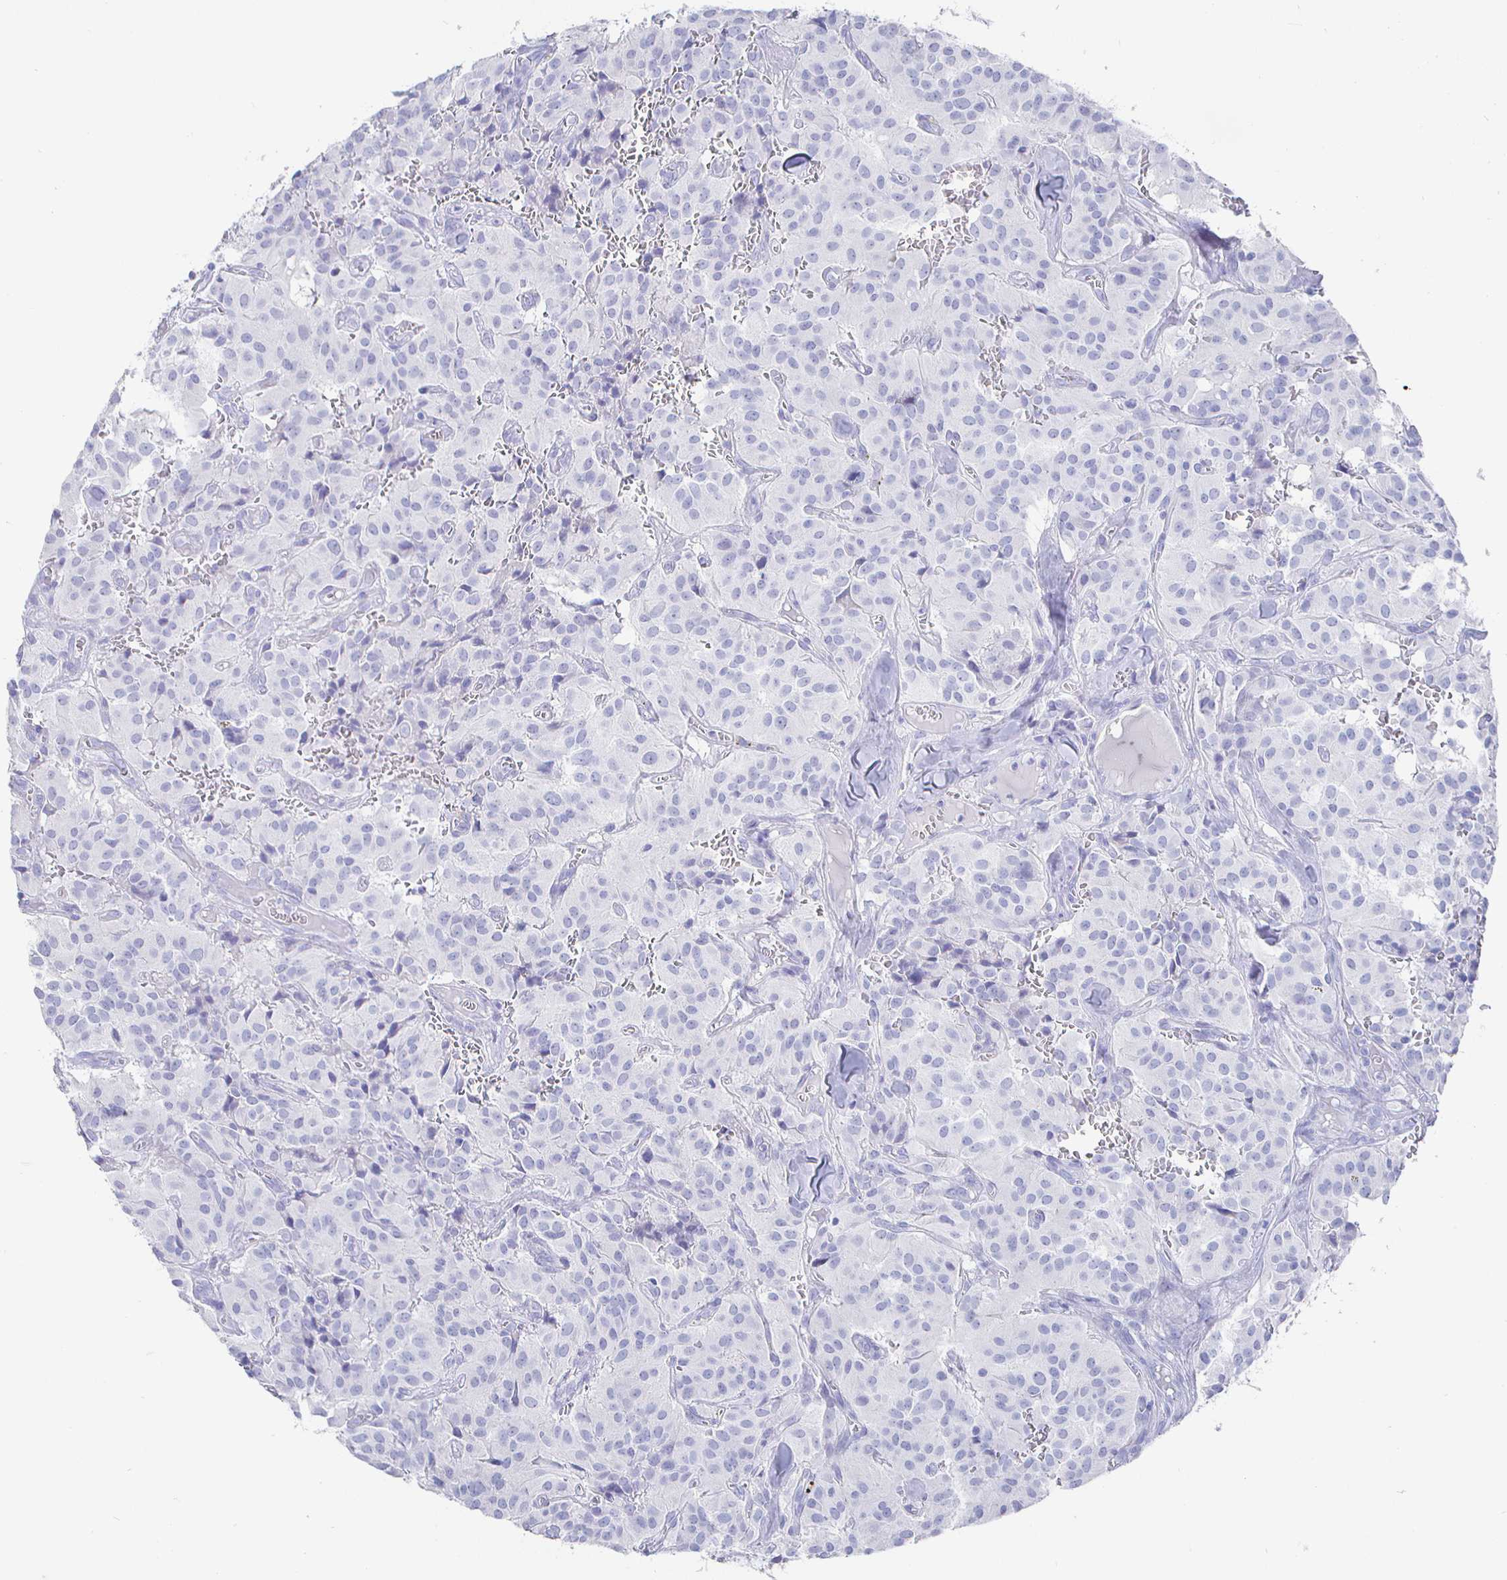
{"staining": {"intensity": "negative", "quantity": "none", "location": "none"}, "tissue": "glioma", "cell_type": "Tumor cells", "image_type": "cancer", "snomed": [{"axis": "morphology", "description": "Glioma, malignant, Low grade"}, {"axis": "topography", "description": "Brain"}], "caption": "Tumor cells are negative for brown protein staining in malignant glioma (low-grade).", "gene": "CLCA1", "patient": {"sex": "male", "age": 42}}